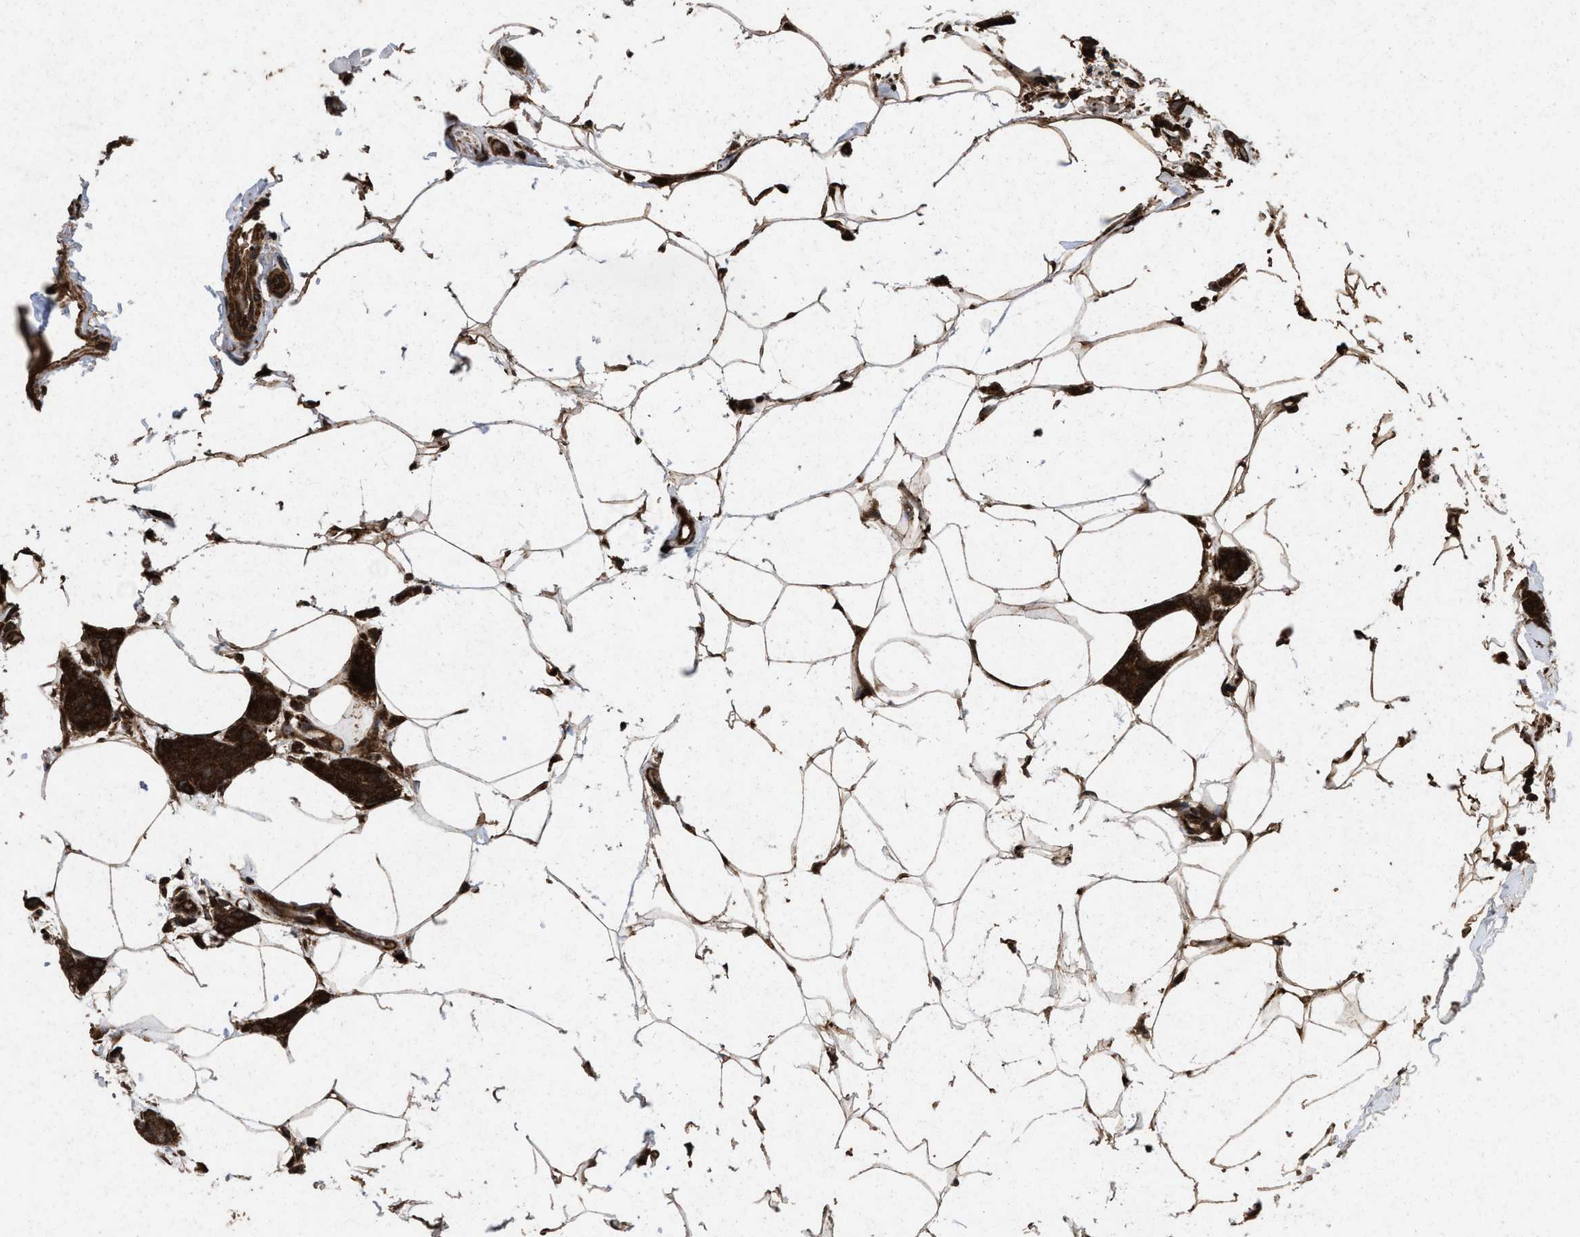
{"staining": {"intensity": "strong", "quantity": ">75%", "location": "cytoplasmic/membranous"}, "tissue": "breast cancer", "cell_type": "Tumor cells", "image_type": "cancer", "snomed": [{"axis": "morphology", "description": "Lobular carcinoma"}, {"axis": "topography", "description": "Skin"}, {"axis": "topography", "description": "Breast"}], "caption": "Immunohistochemistry of human breast lobular carcinoma displays high levels of strong cytoplasmic/membranous expression in about >75% of tumor cells.", "gene": "MSI2", "patient": {"sex": "female", "age": 46}}